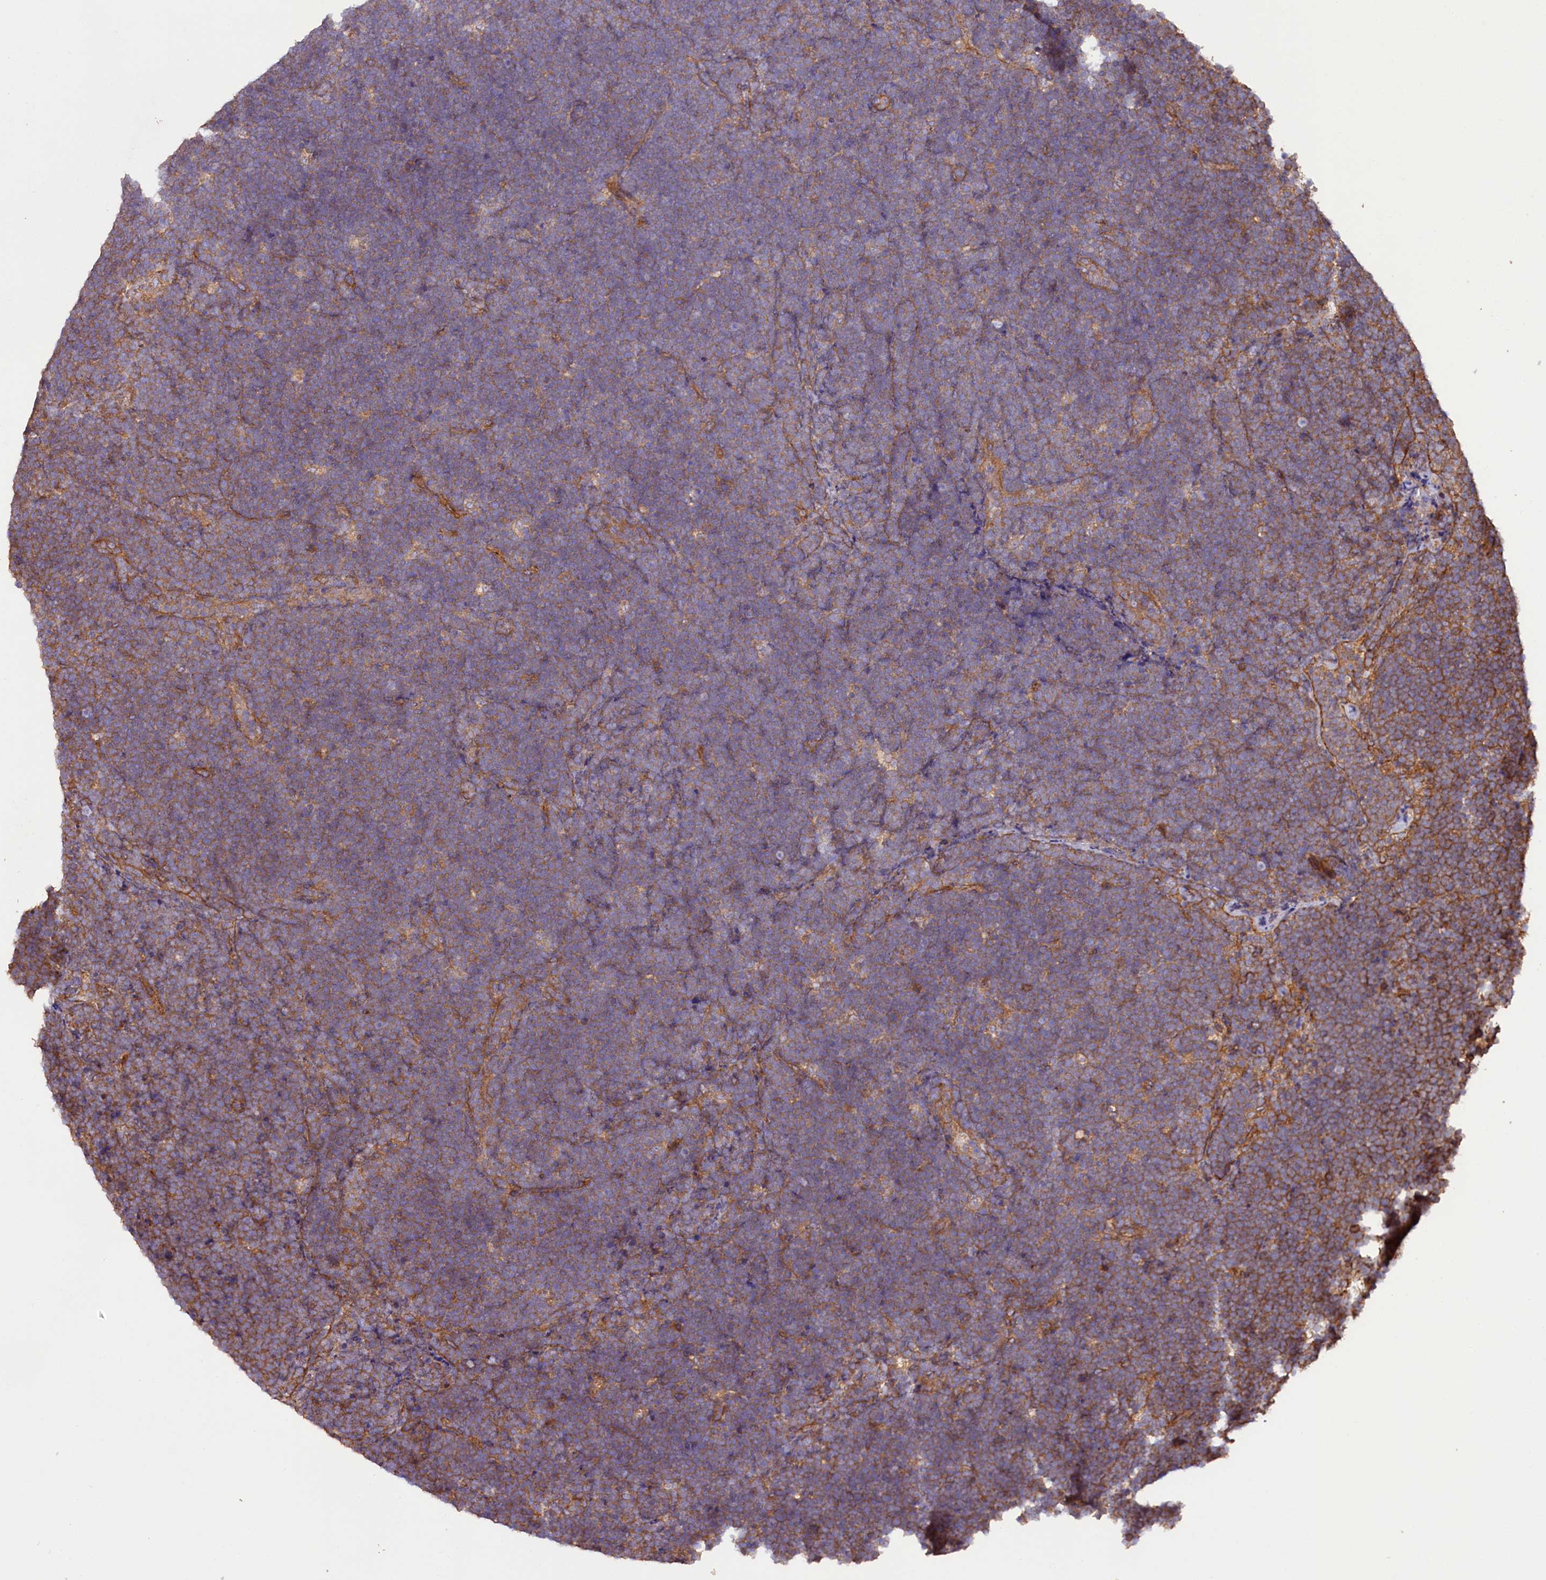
{"staining": {"intensity": "moderate", "quantity": ">75%", "location": "cytoplasmic/membranous"}, "tissue": "lymphoma", "cell_type": "Tumor cells", "image_type": "cancer", "snomed": [{"axis": "morphology", "description": "Malignant lymphoma, non-Hodgkin's type, High grade"}, {"axis": "topography", "description": "Lymph node"}], "caption": "Malignant lymphoma, non-Hodgkin's type (high-grade) was stained to show a protein in brown. There is medium levels of moderate cytoplasmic/membranous positivity in about >75% of tumor cells.", "gene": "CEP295", "patient": {"sex": "male", "age": 13}}